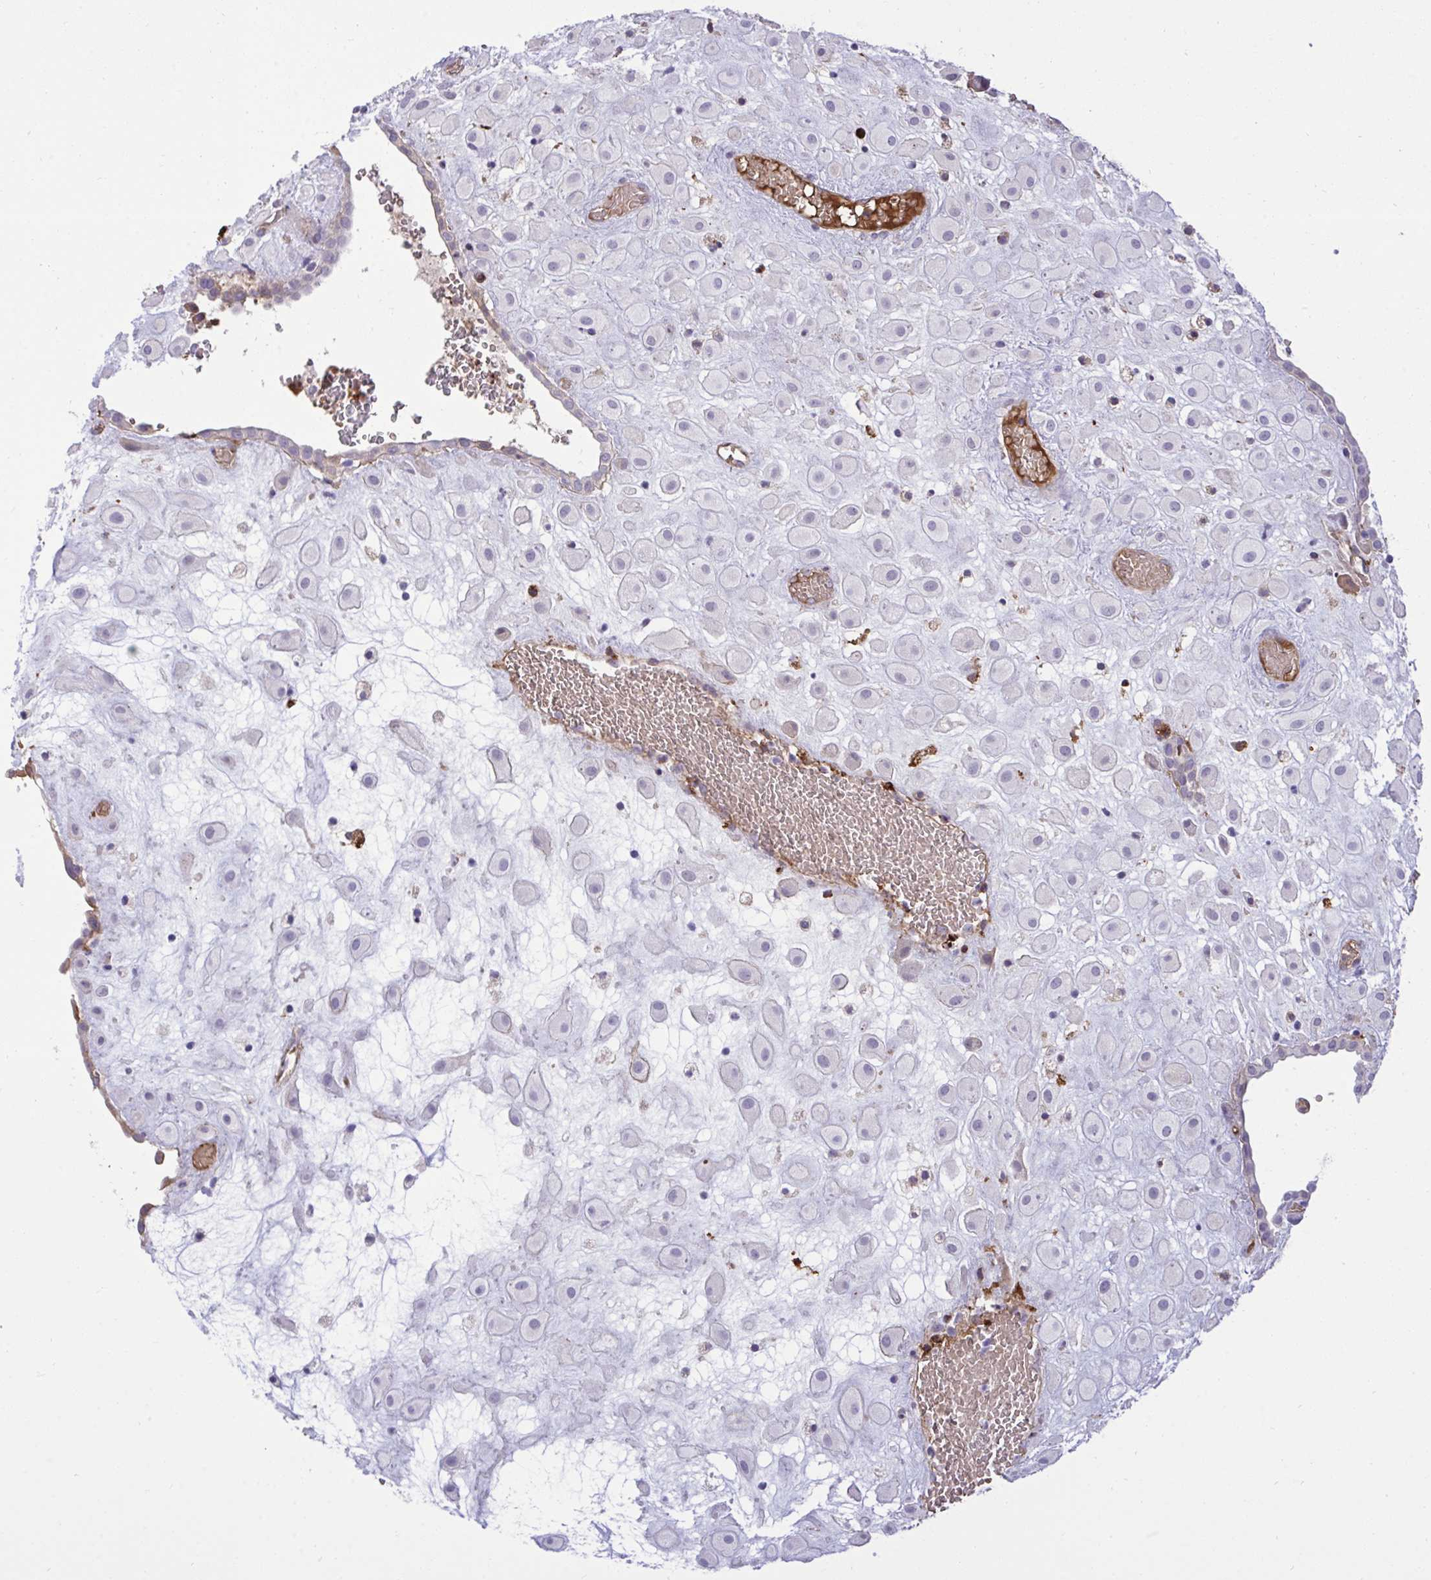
{"staining": {"intensity": "negative", "quantity": "none", "location": "none"}, "tissue": "placenta", "cell_type": "Decidual cells", "image_type": "normal", "snomed": [{"axis": "morphology", "description": "Normal tissue, NOS"}, {"axis": "topography", "description": "Placenta"}], "caption": "Immunohistochemical staining of unremarkable human placenta displays no significant positivity in decidual cells.", "gene": "F2", "patient": {"sex": "female", "age": 24}}